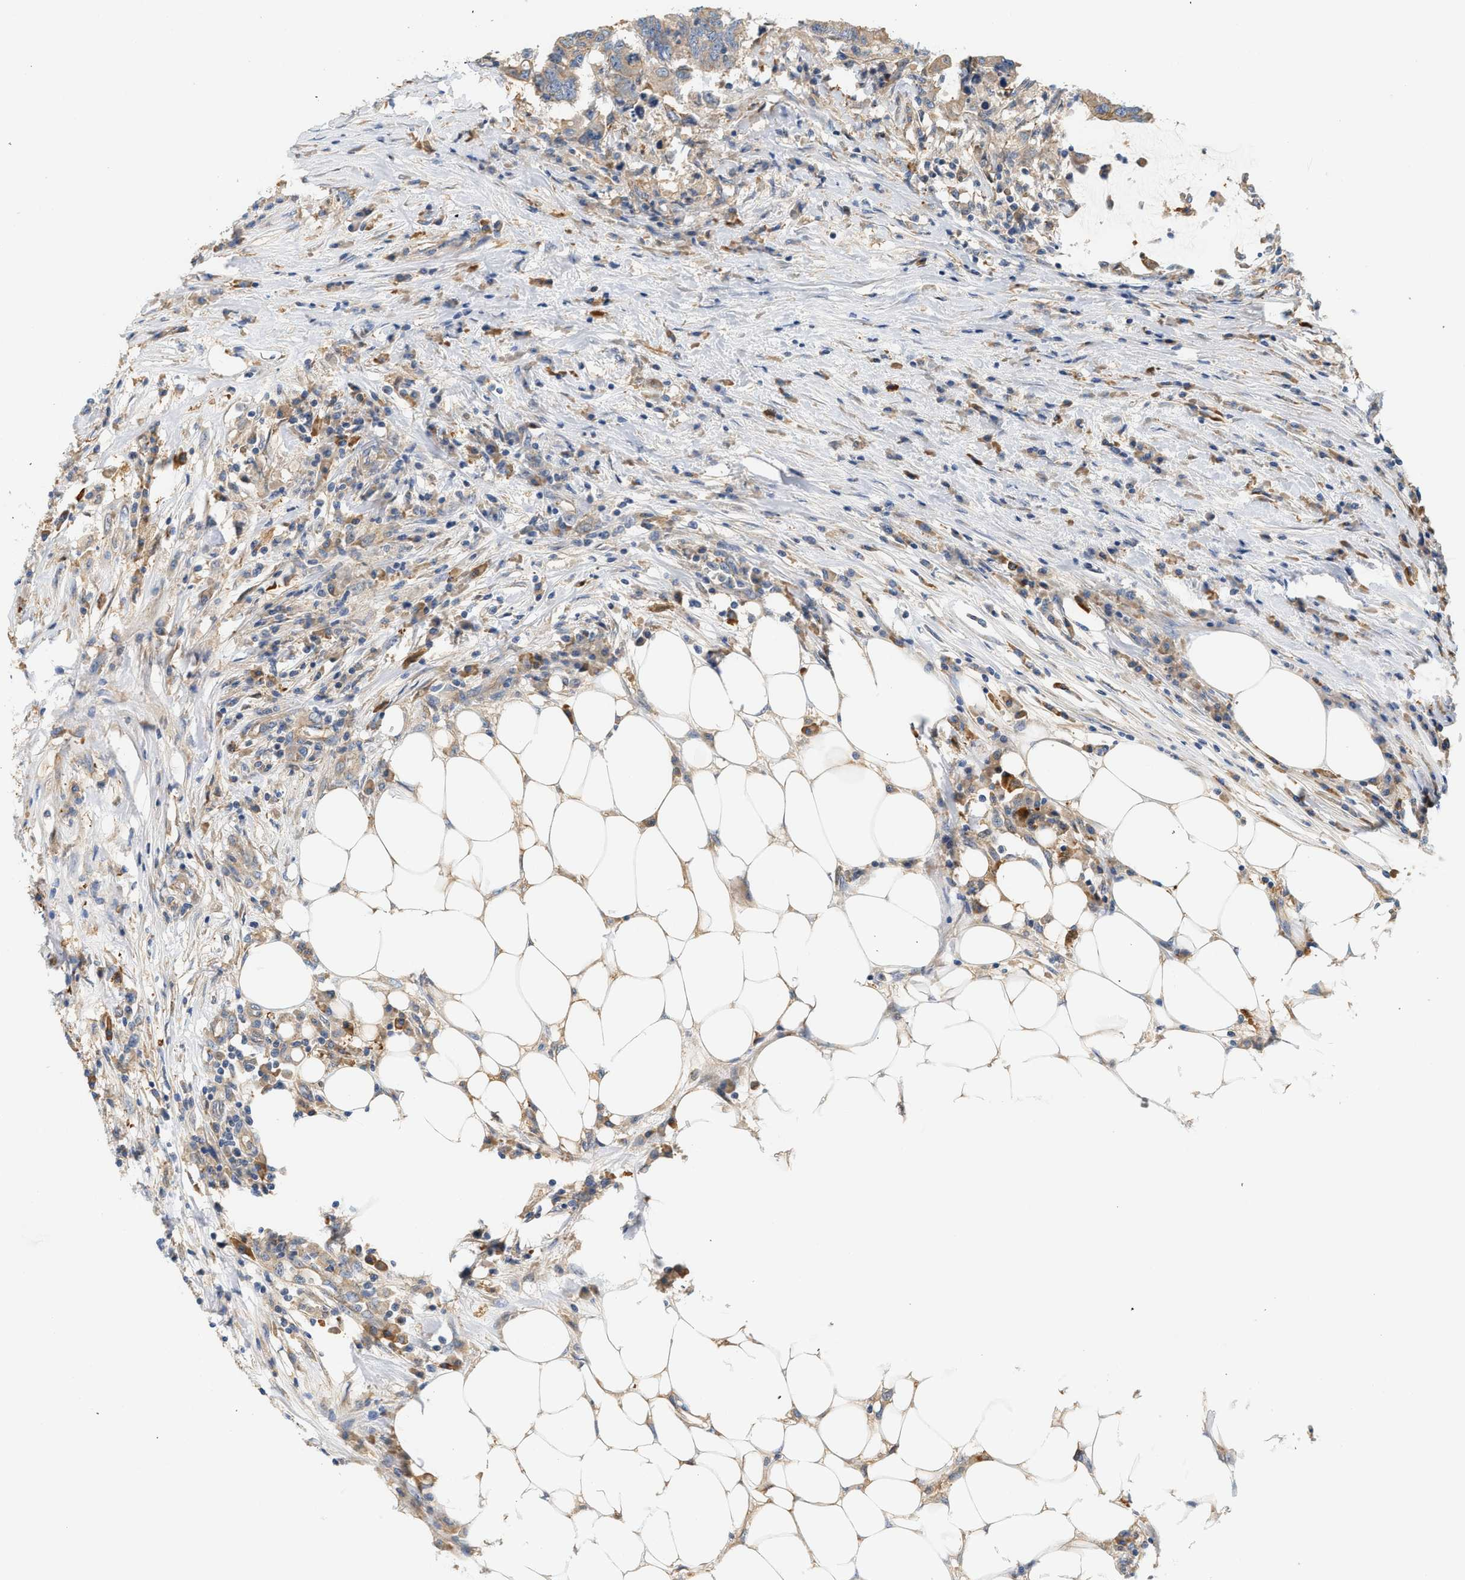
{"staining": {"intensity": "moderate", "quantity": ">75%", "location": "cytoplasmic/membranous"}, "tissue": "colorectal cancer", "cell_type": "Tumor cells", "image_type": "cancer", "snomed": [{"axis": "morphology", "description": "Adenocarcinoma, NOS"}, {"axis": "topography", "description": "Colon"}], "caption": "Immunohistochemical staining of human adenocarcinoma (colorectal) displays medium levels of moderate cytoplasmic/membranous protein staining in approximately >75% of tumor cells.", "gene": "CTXN1", "patient": {"sex": "male", "age": 71}}